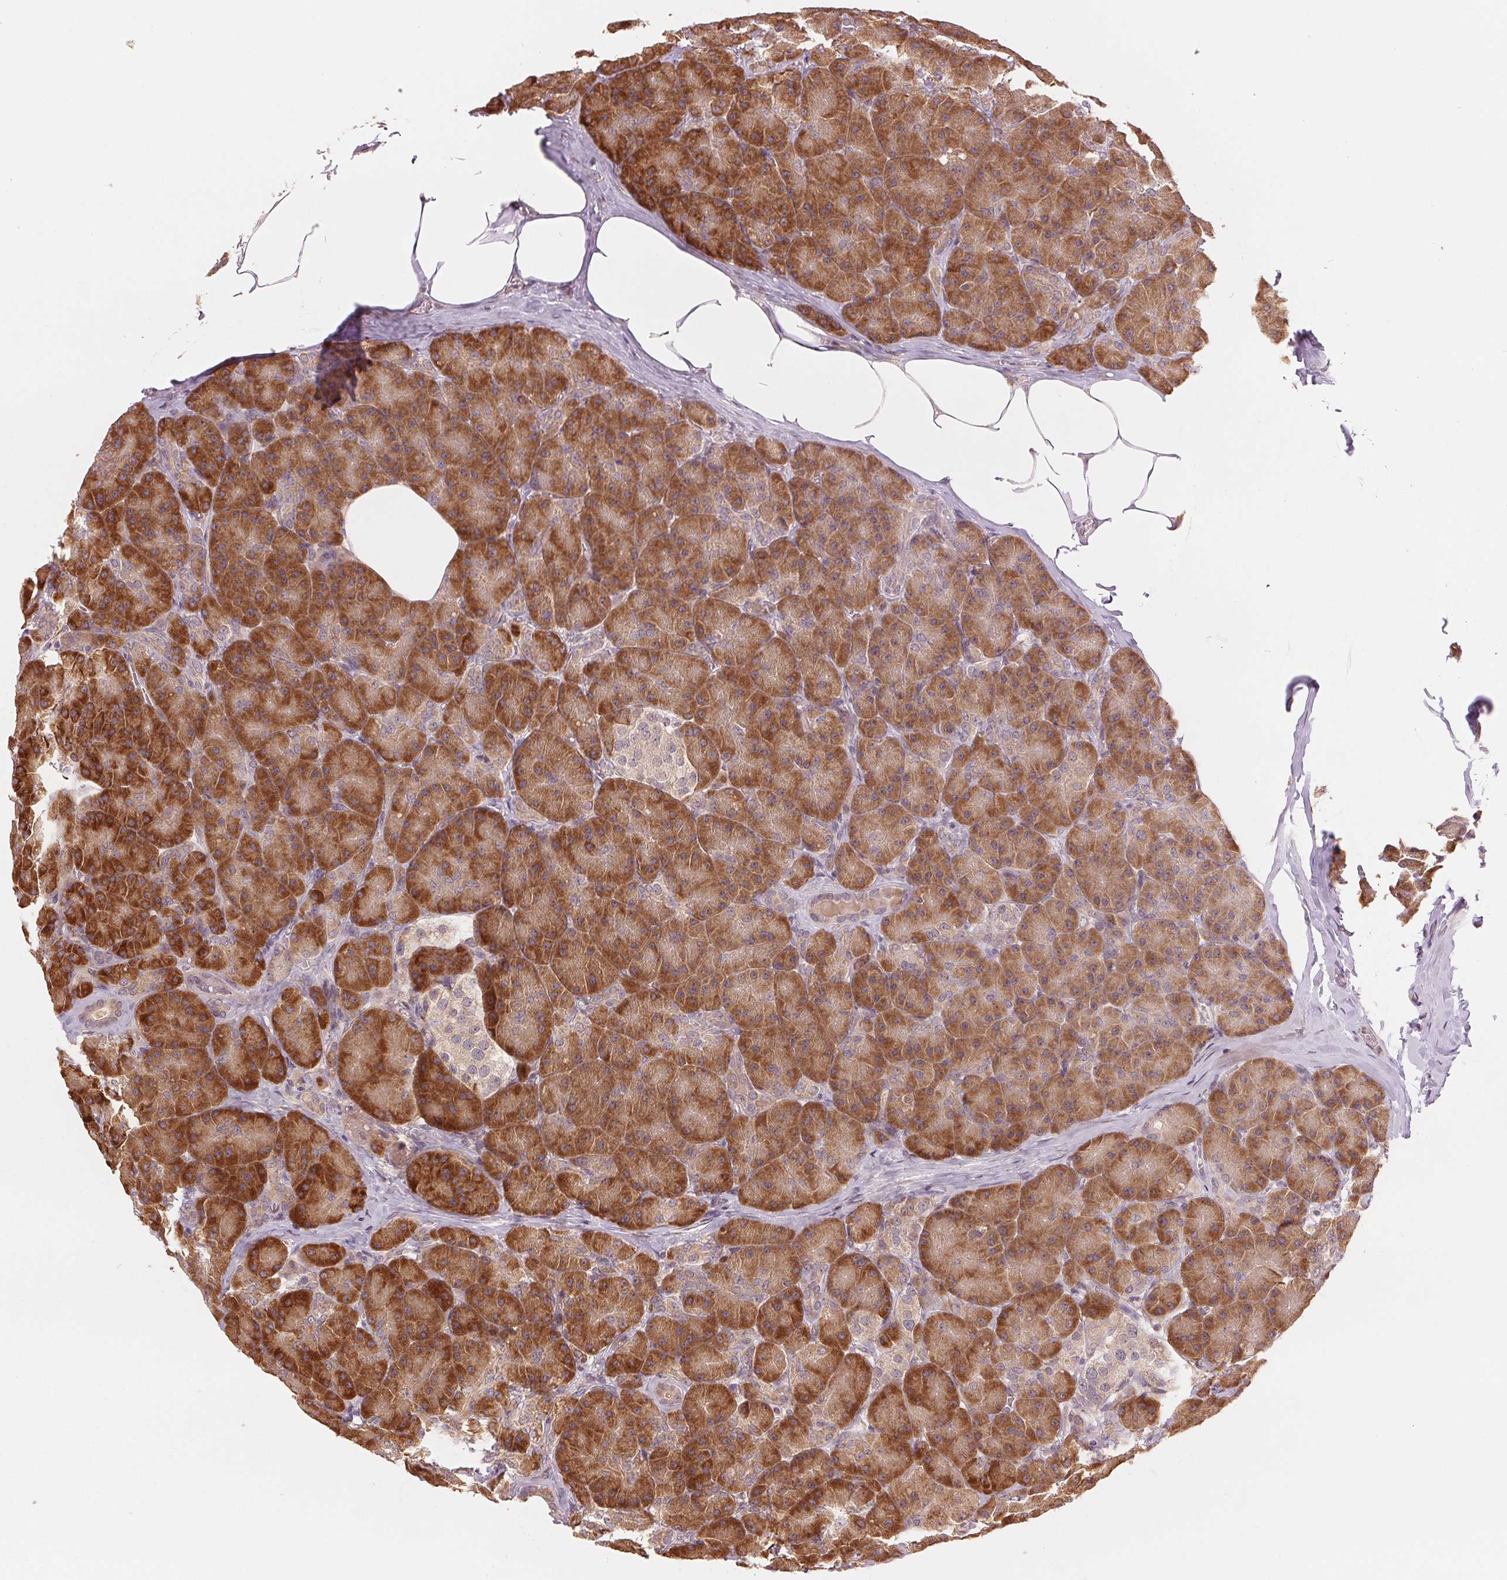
{"staining": {"intensity": "strong", "quantity": ">75%", "location": "cytoplasmic/membranous"}, "tissue": "pancreas", "cell_type": "Exocrine glandular cells", "image_type": "normal", "snomed": [{"axis": "morphology", "description": "Normal tissue, NOS"}, {"axis": "topography", "description": "Pancreas"}], "caption": "A high amount of strong cytoplasmic/membranous expression is present in approximately >75% of exocrine glandular cells in unremarkable pancreas. (DAB IHC with brightfield microscopy, high magnification).", "gene": "SLC20A1", "patient": {"sex": "male", "age": 57}}